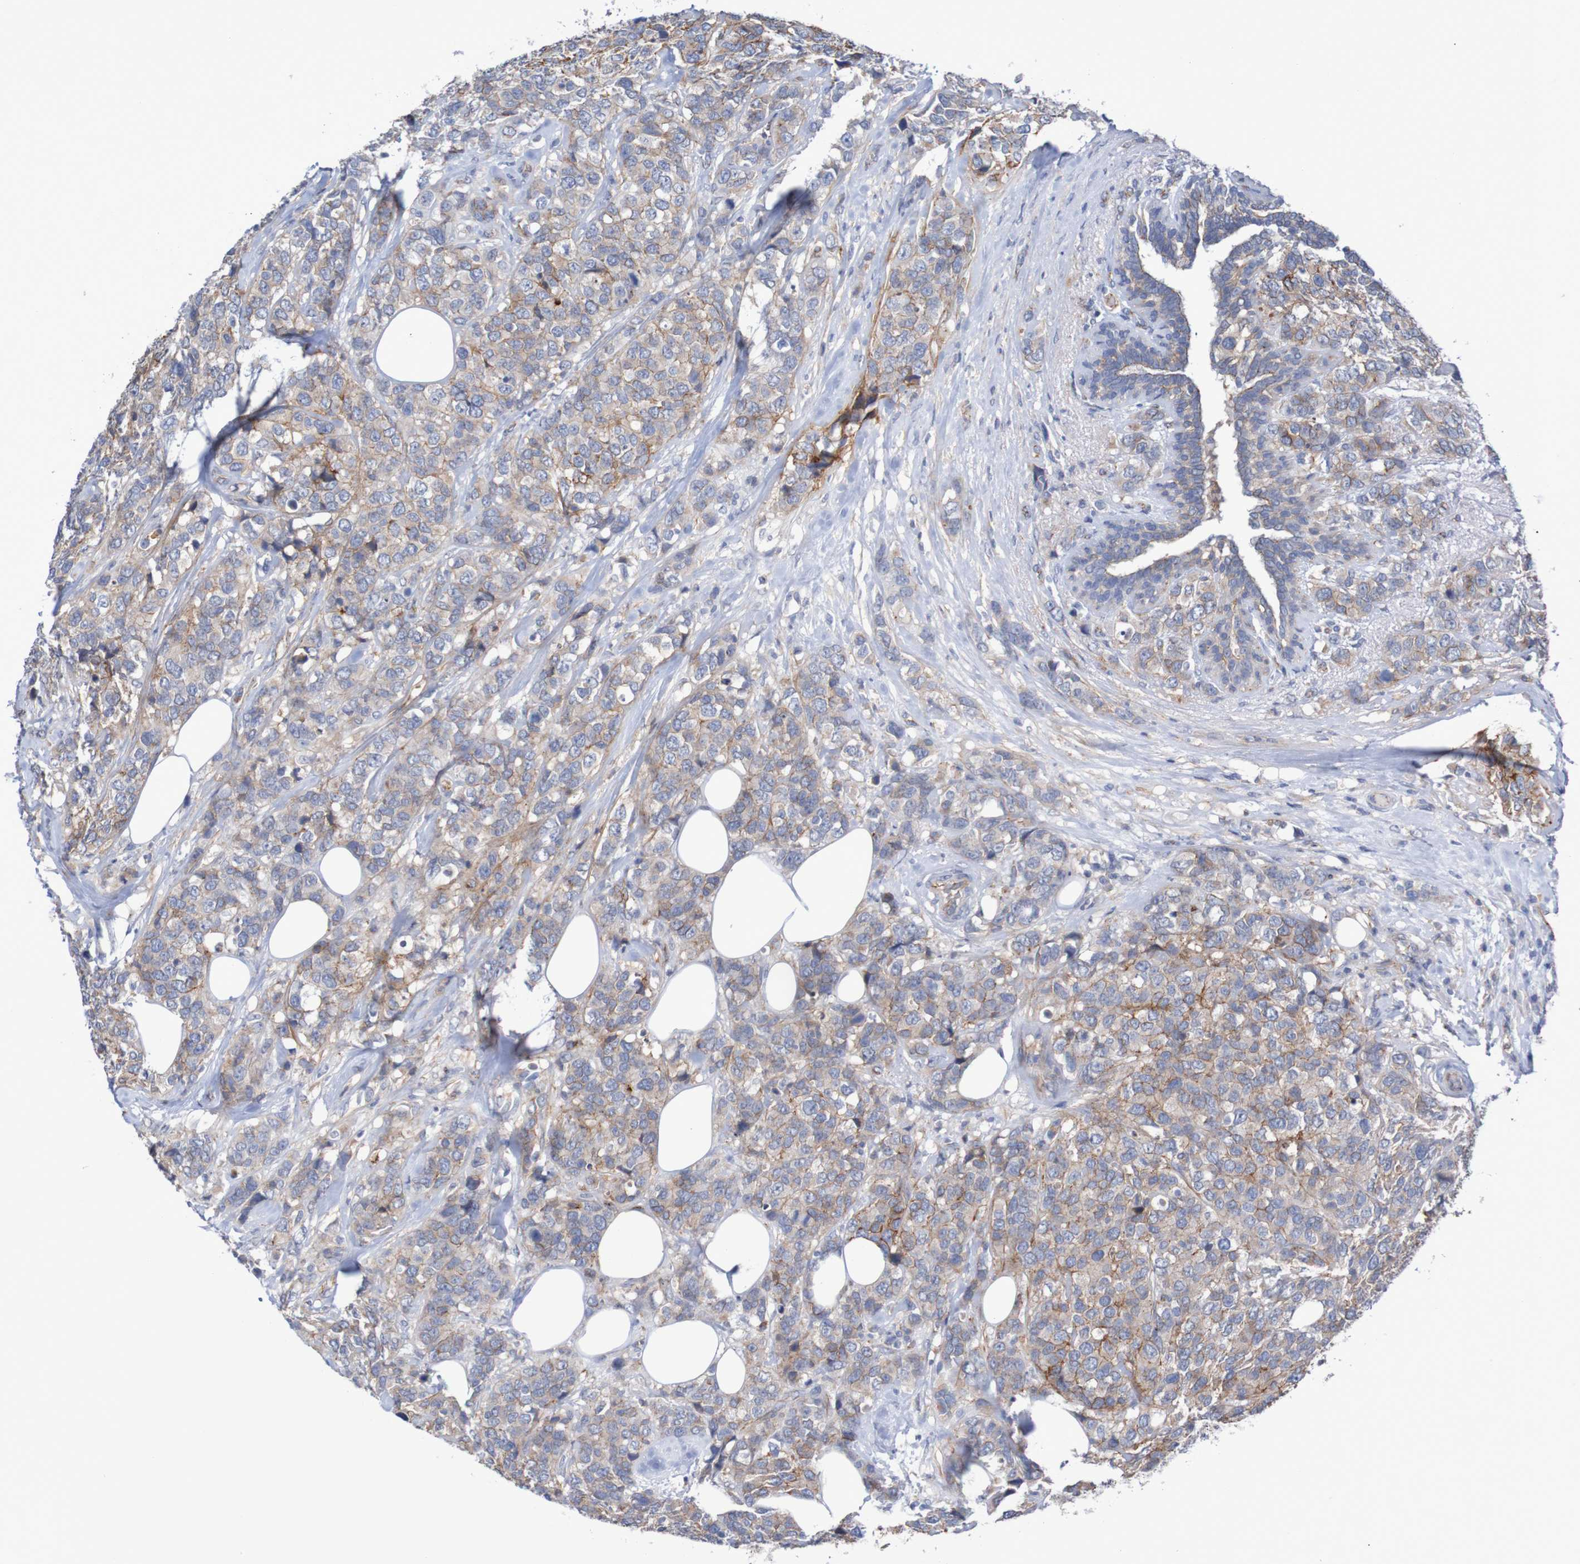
{"staining": {"intensity": "moderate", "quantity": "25%-75%", "location": "cytoplasmic/membranous"}, "tissue": "breast cancer", "cell_type": "Tumor cells", "image_type": "cancer", "snomed": [{"axis": "morphology", "description": "Lobular carcinoma"}, {"axis": "topography", "description": "Breast"}], "caption": "Immunohistochemical staining of human breast lobular carcinoma exhibits medium levels of moderate cytoplasmic/membranous expression in approximately 25%-75% of tumor cells.", "gene": "NECTIN2", "patient": {"sex": "female", "age": 59}}